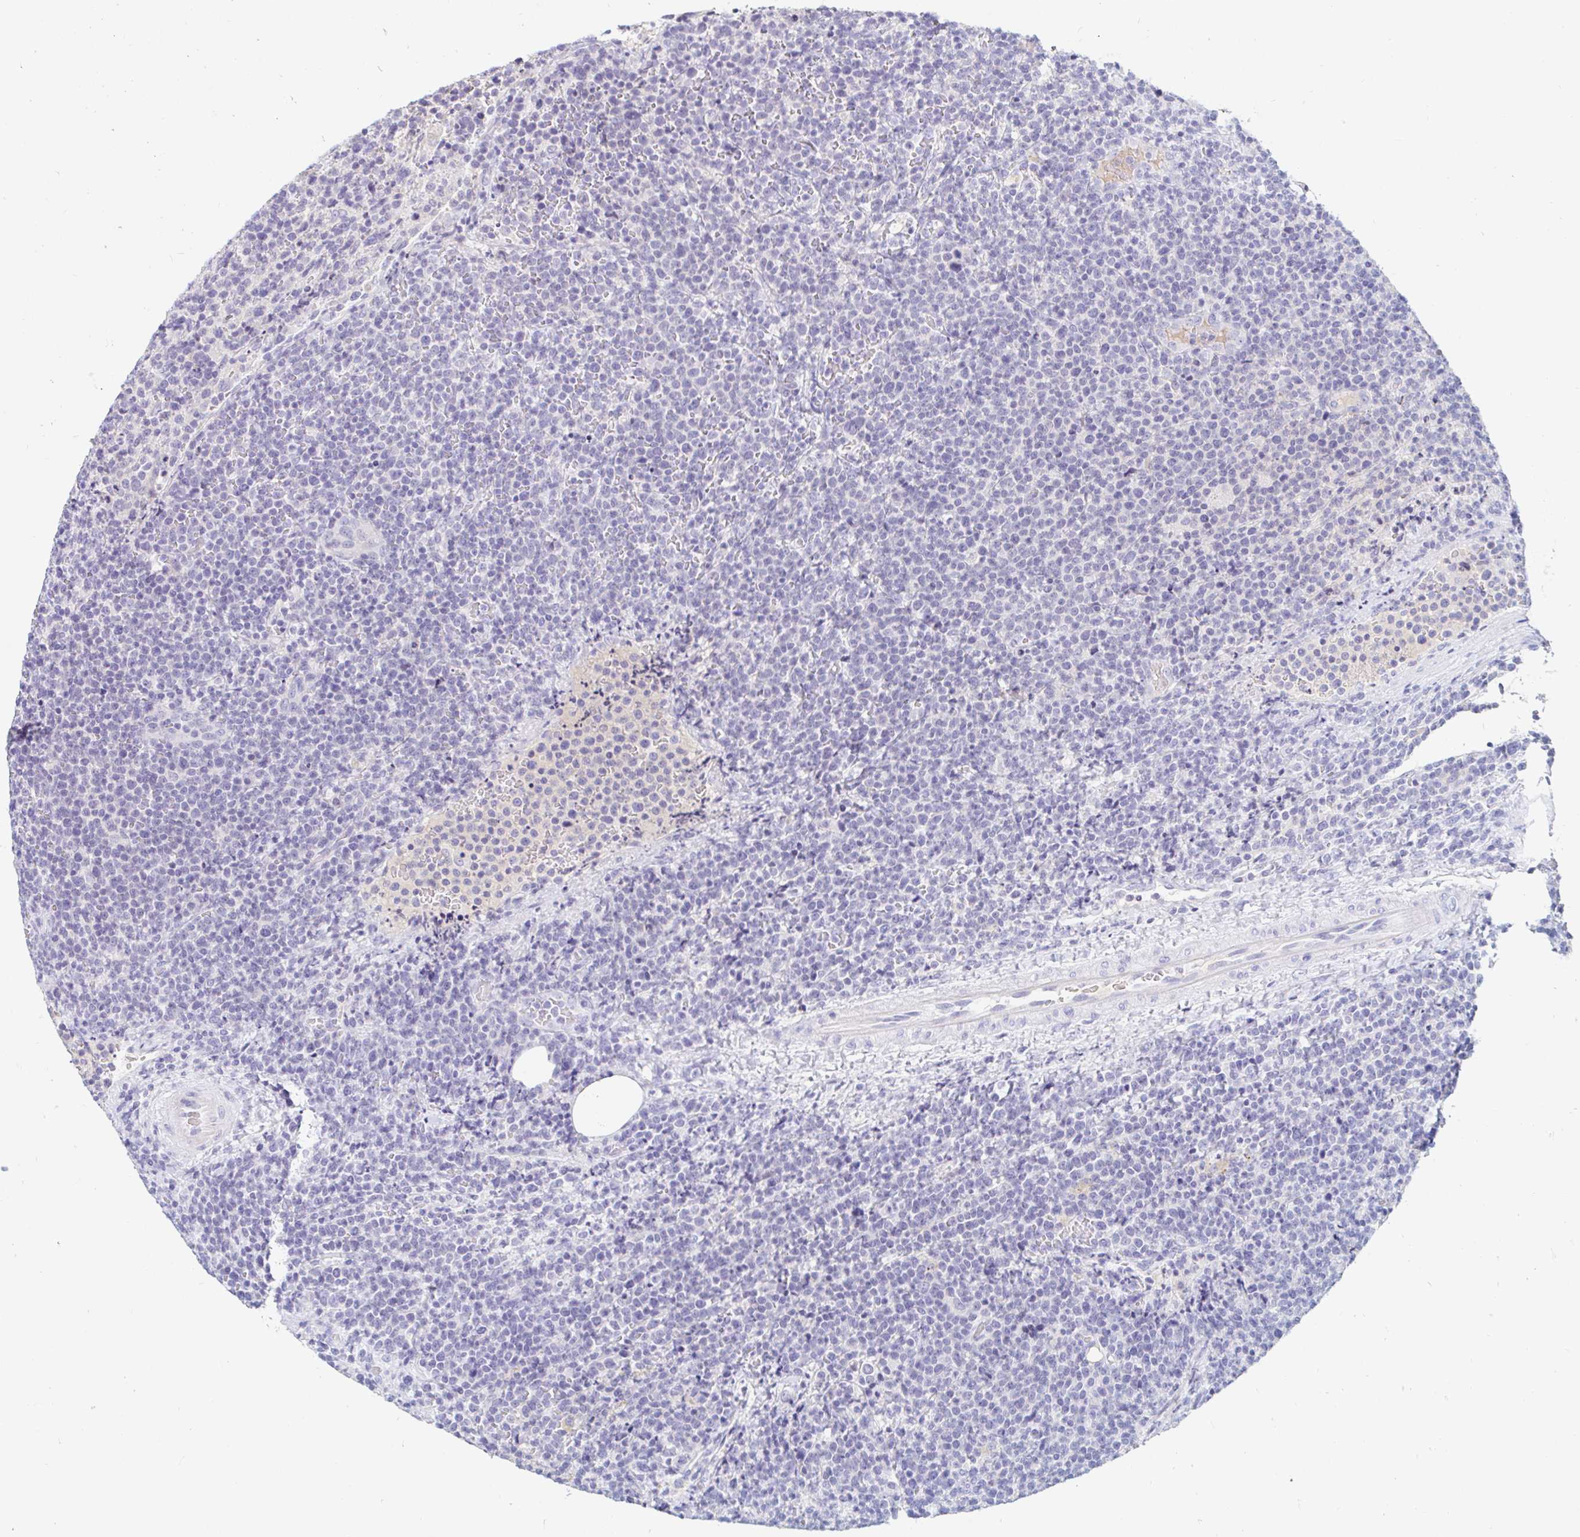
{"staining": {"intensity": "negative", "quantity": "none", "location": "none"}, "tissue": "lymphoma", "cell_type": "Tumor cells", "image_type": "cancer", "snomed": [{"axis": "morphology", "description": "Malignant lymphoma, non-Hodgkin's type, High grade"}, {"axis": "topography", "description": "Lymph node"}], "caption": "This is a photomicrograph of immunohistochemistry staining of lymphoma, which shows no expression in tumor cells.", "gene": "TEX44", "patient": {"sex": "male", "age": 61}}